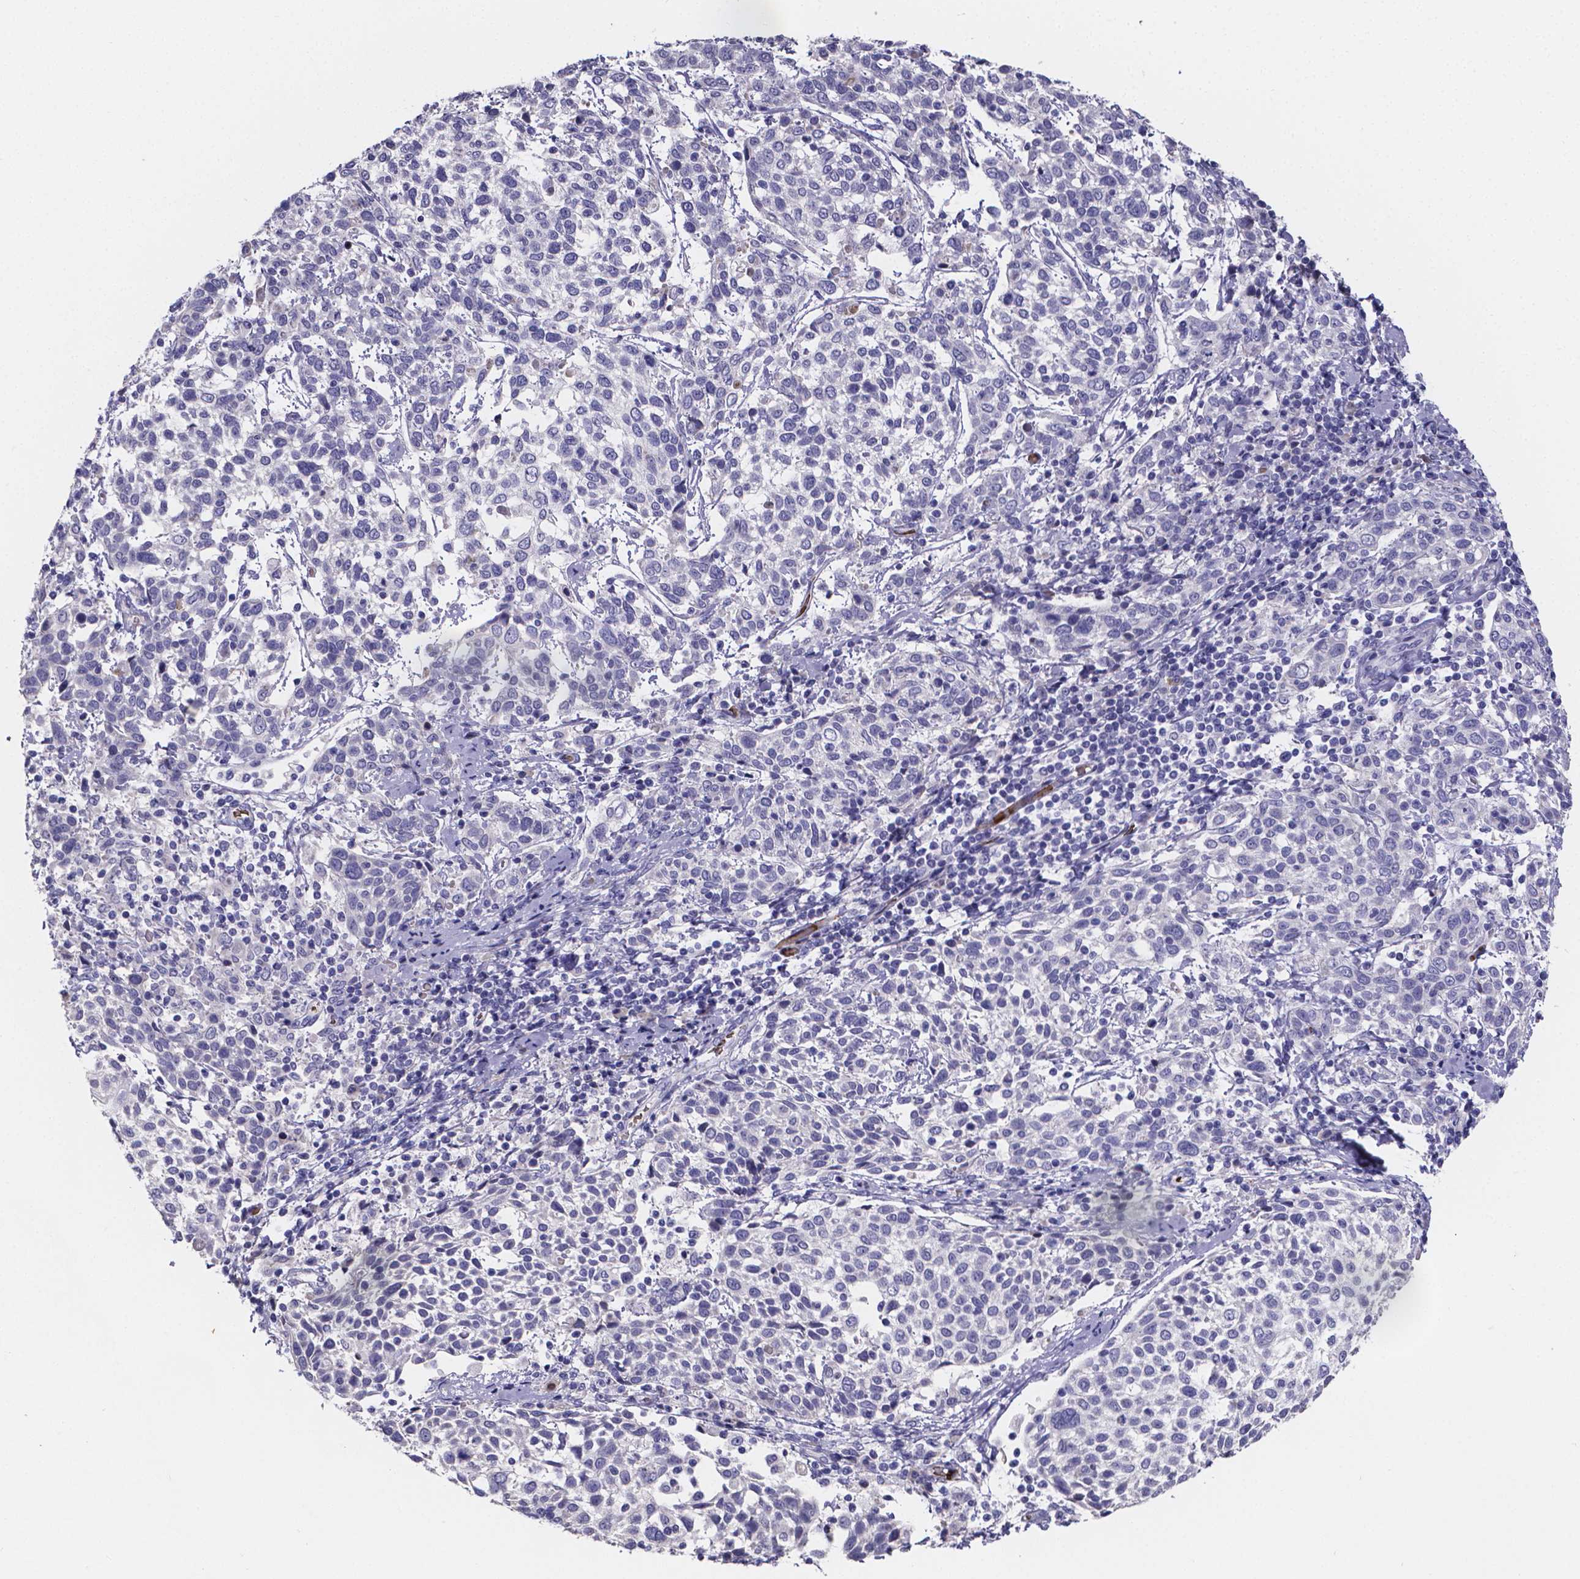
{"staining": {"intensity": "negative", "quantity": "none", "location": "none"}, "tissue": "cervical cancer", "cell_type": "Tumor cells", "image_type": "cancer", "snomed": [{"axis": "morphology", "description": "Squamous cell carcinoma, NOS"}, {"axis": "topography", "description": "Cervix"}], "caption": "There is no significant expression in tumor cells of cervical squamous cell carcinoma. Nuclei are stained in blue.", "gene": "GABRA3", "patient": {"sex": "female", "age": 61}}